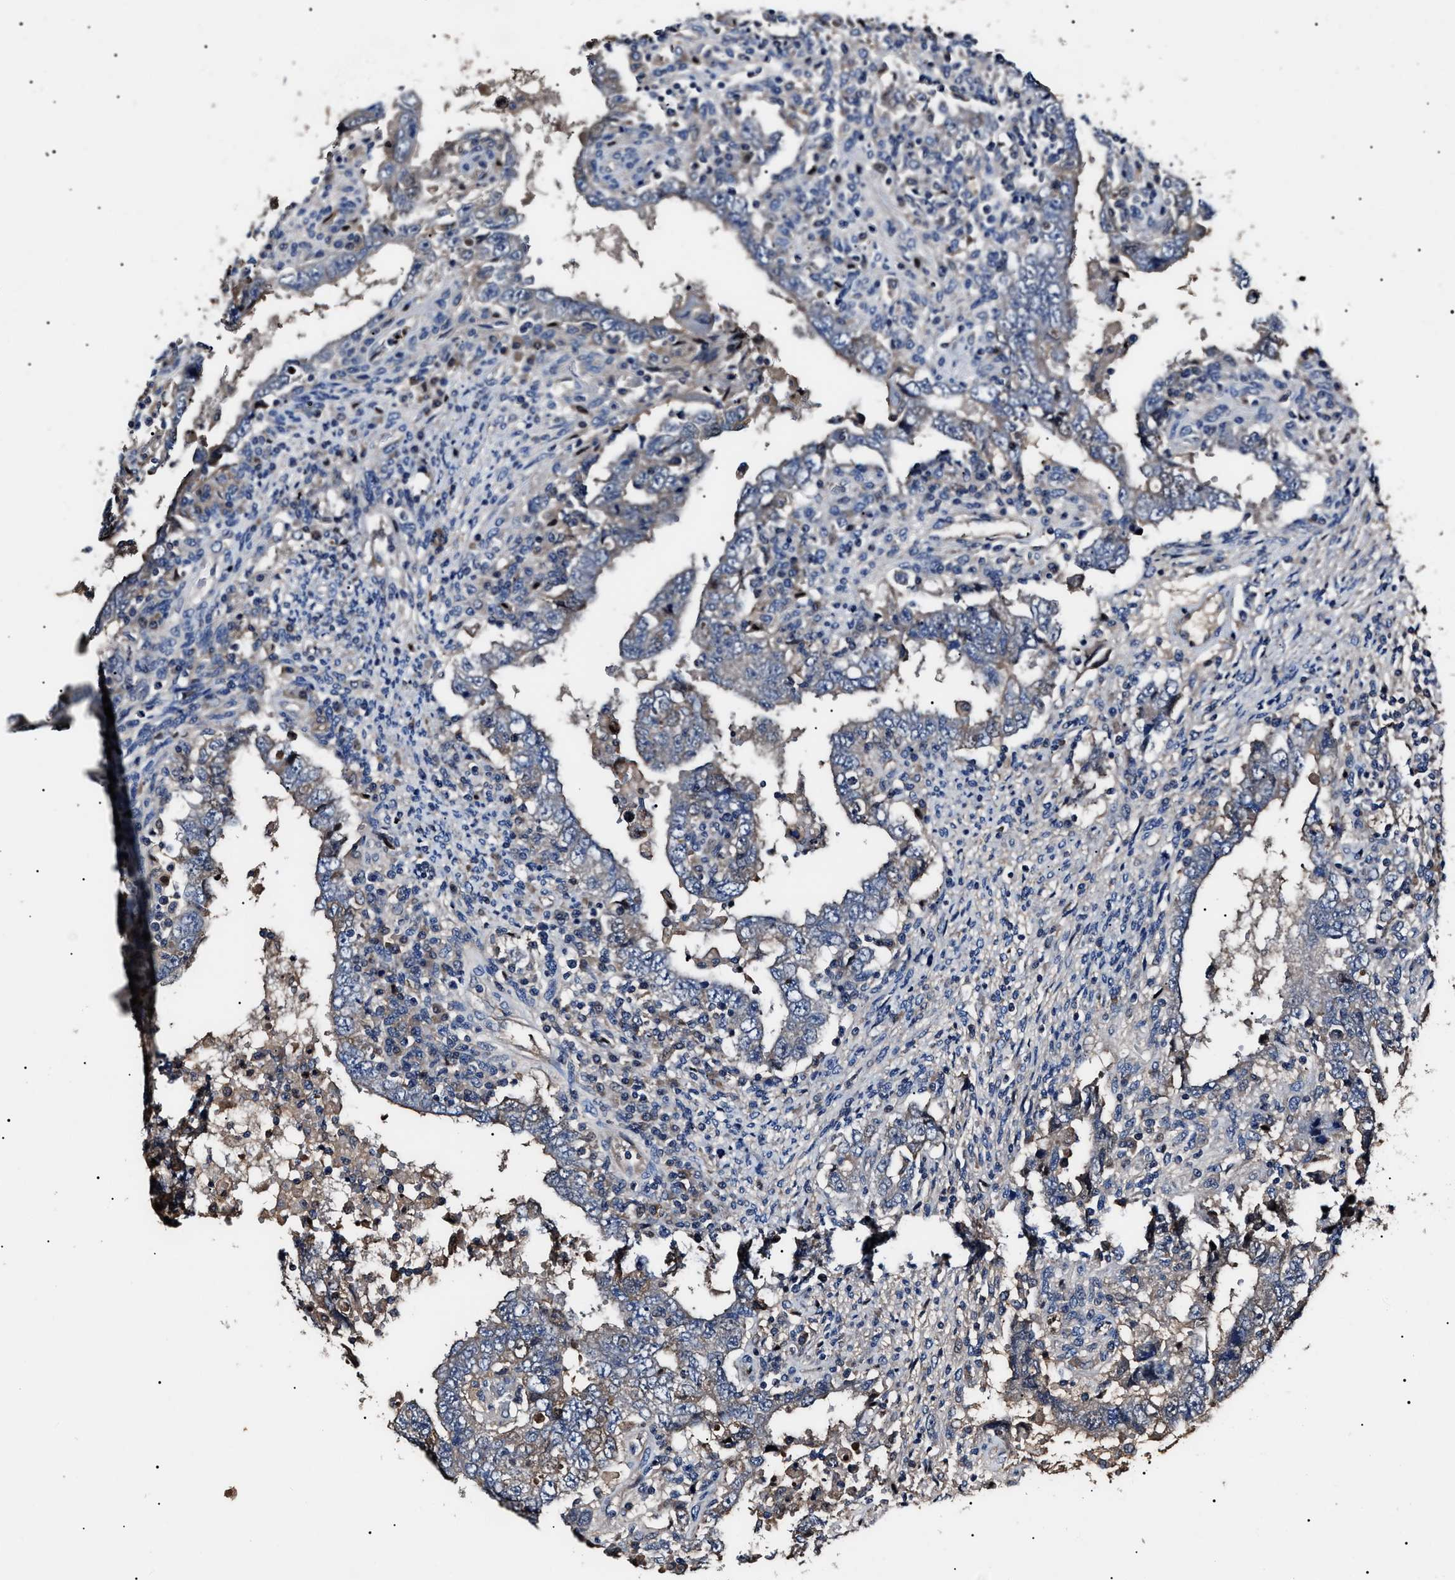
{"staining": {"intensity": "negative", "quantity": "none", "location": "none"}, "tissue": "testis cancer", "cell_type": "Tumor cells", "image_type": "cancer", "snomed": [{"axis": "morphology", "description": "Carcinoma, Embryonal, NOS"}, {"axis": "topography", "description": "Testis"}], "caption": "The image reveals no significant positivity in tumor cells of testis cancer (embryonal carcinoma).", "gene": "IFT81", "patient": {"sex": "male", "age": 26}}